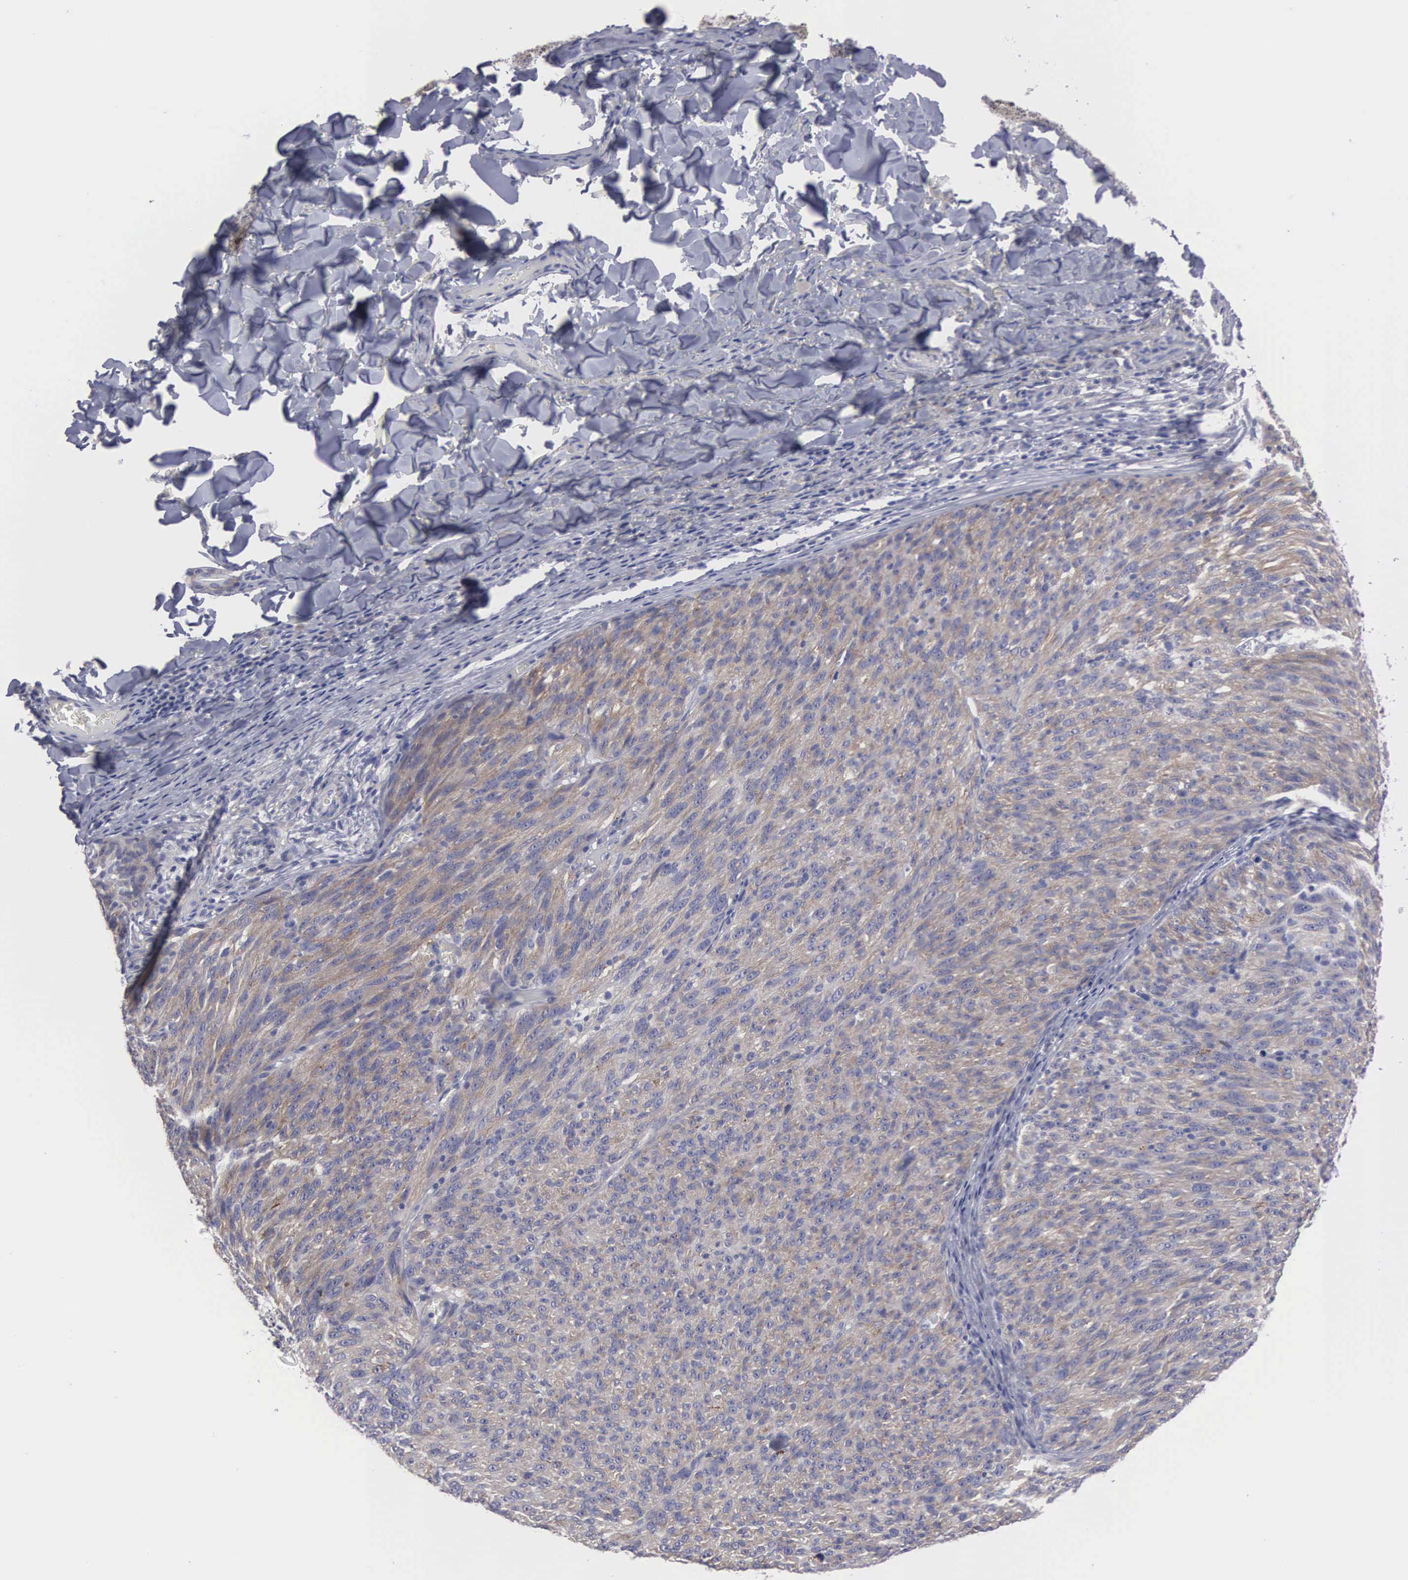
{"staining": {"intensity": "weak", "quantity": ">75%", "location": "cytoplasmic/membranous"}, "tissue": "melanoma", "cell_type": "Tumor cells", "image_type": "cancer", "snomed": [{"axis": "morphology", "description": "Malignant melanoma, NOS"}, {"axis": "topography", "description": "Skin"}], "caption": "Melanoma stained for a protein (brown) reveals weak cytoplasmic/membranous positive staining in about >75% of tumor cells.", "gene": "CEP170B", "patient": {"sex": "male", "age": 76}}